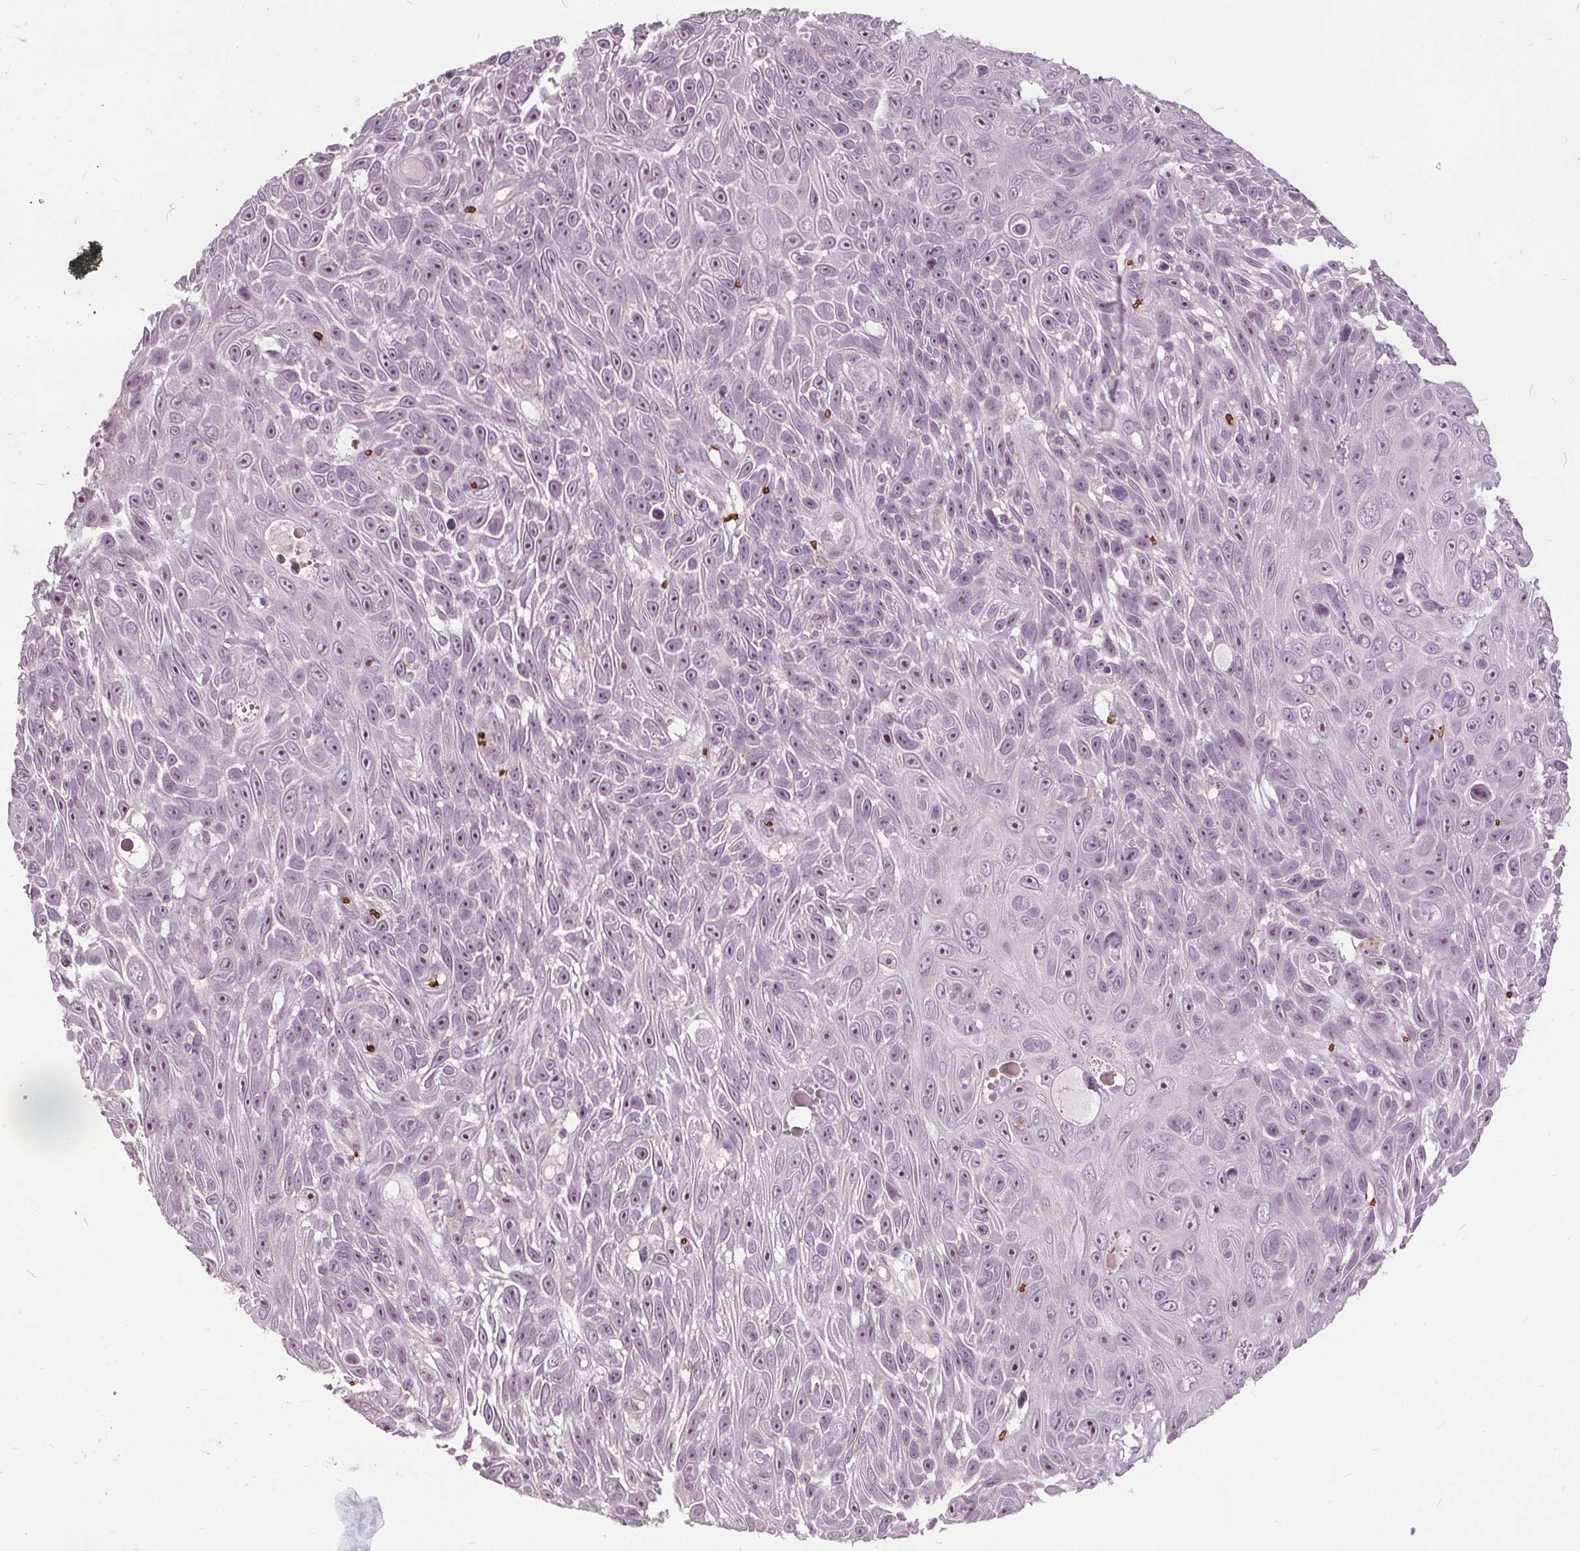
{"staining": {"intensity": "weak", "quantity": "<25%", "location": "nuclear"}, "tissue": "skin cancer", "cell_type": "Tumor cells", "image_type": "cancer", "snomed": [{"axis": "morphology", "description": "Squamous cell carcinoma, NOS"}, {"axis": "topography", "description": "Skin"}], "caption": "This is an IHC micrograph of human skin cancer. There is no positivity in tumor cells.", "gene": "SLC4A1", "patient": {"sex": "male", "age": 82}}